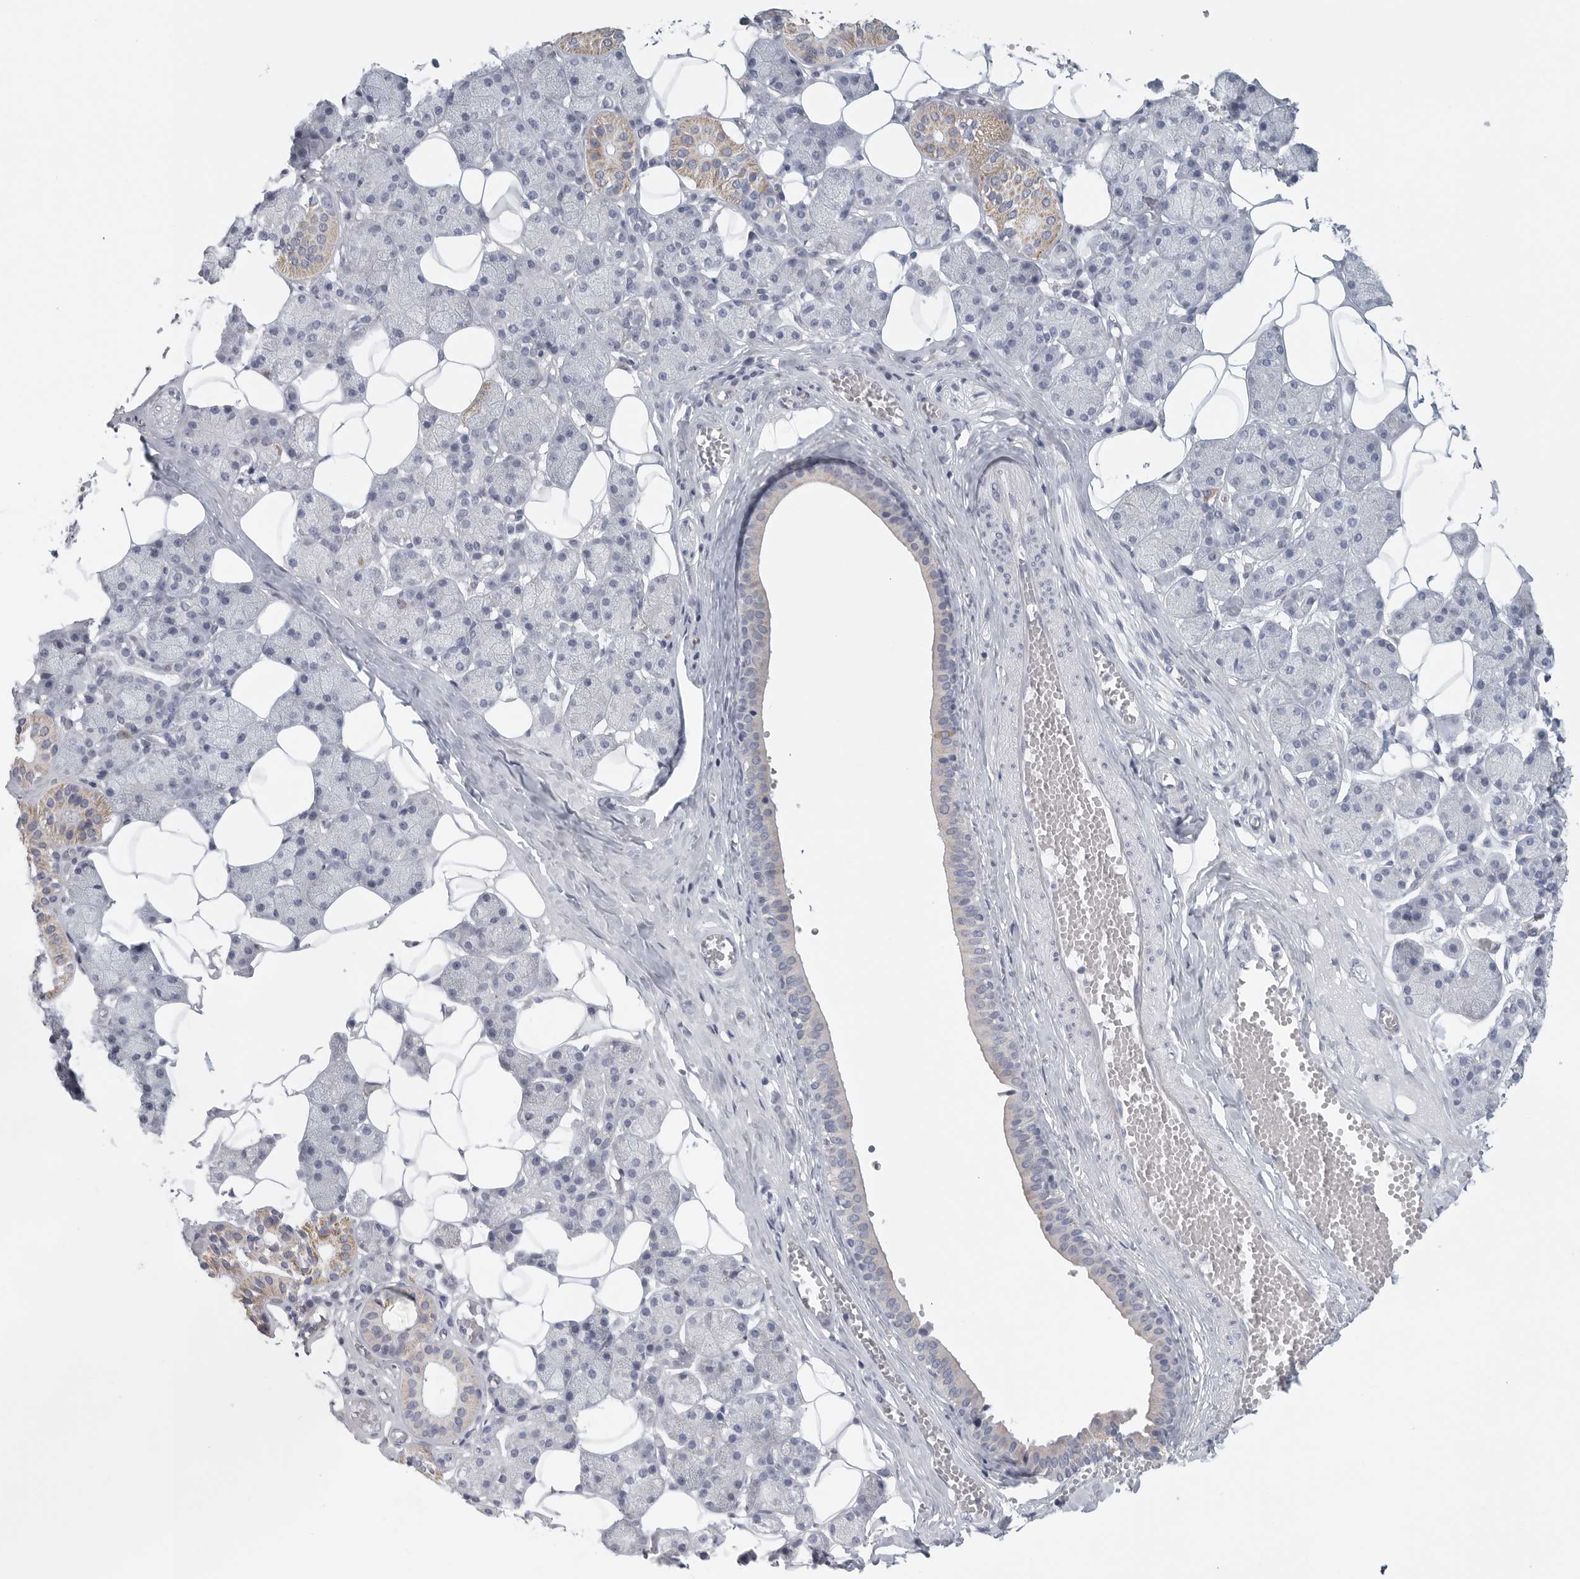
{"staining": {"intensity": "weak", "quantity": "<25%", "location": "cytoplasmic/membranous"}, "tissue": "salivary gland", "cell_type": "Glandular cells", "image_type": "normal", "snomed": [{"axis": "morphology", "description": "Normal tissue, NOS"}, {"axis": "topography", "description": "Salivary gland"}], "caption": "IHC image of unremarkable salivary gland stained for a protein (brown), which exhibits no positivity in glandular cells.", "gene": "TNR", "patient": {"sex": "female", "age": 33}}